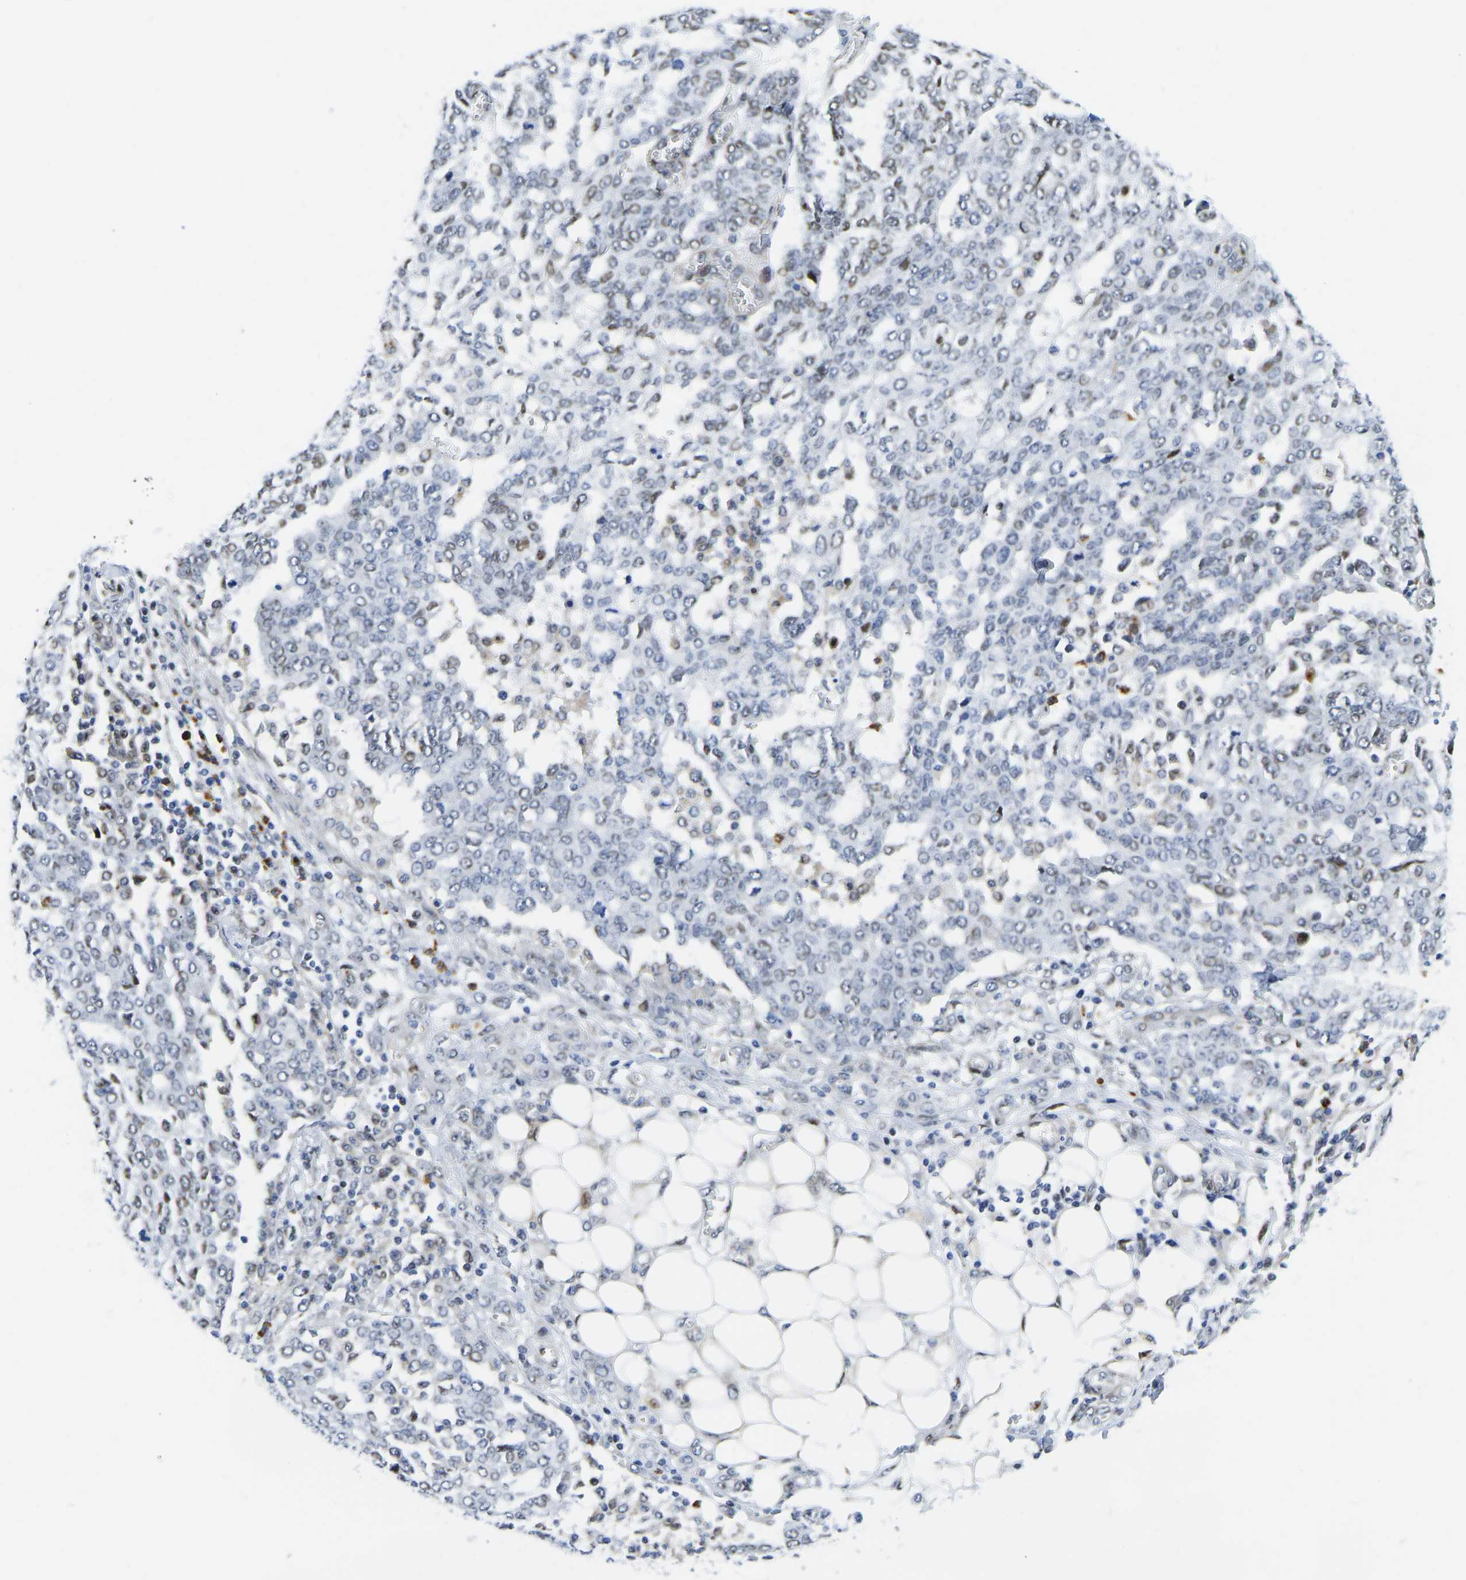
{"staining": {"intensity": "moderate", "quantity": "<25%", "location": "nuclear"}, "tissue": "ovarian cancer", "cell_type": "Tumor cells", "image_type": "cancer", "snomed": [{"axis": "morphology", "description": "Cystadenocarcinoma, serous, NOS"}, {"axis": "topography", "description": "Soft tissue"}, {"axis": "topography", "description": "Ovary"}], "caption": "Immunohistochemistry (DAB (3,3'-diaminobenzidine)) staining of ovarian serous cystadenocarcinoma reveals moderate nuclear protein staining in approximately <25% of tumor cells. The staining was performed using DAB, with brown indicating positive protein expression. Nuclei are stained blue with hematoxylin.", "gene": "HDAC5", "patient": {"sex": "female", "age": 57}}